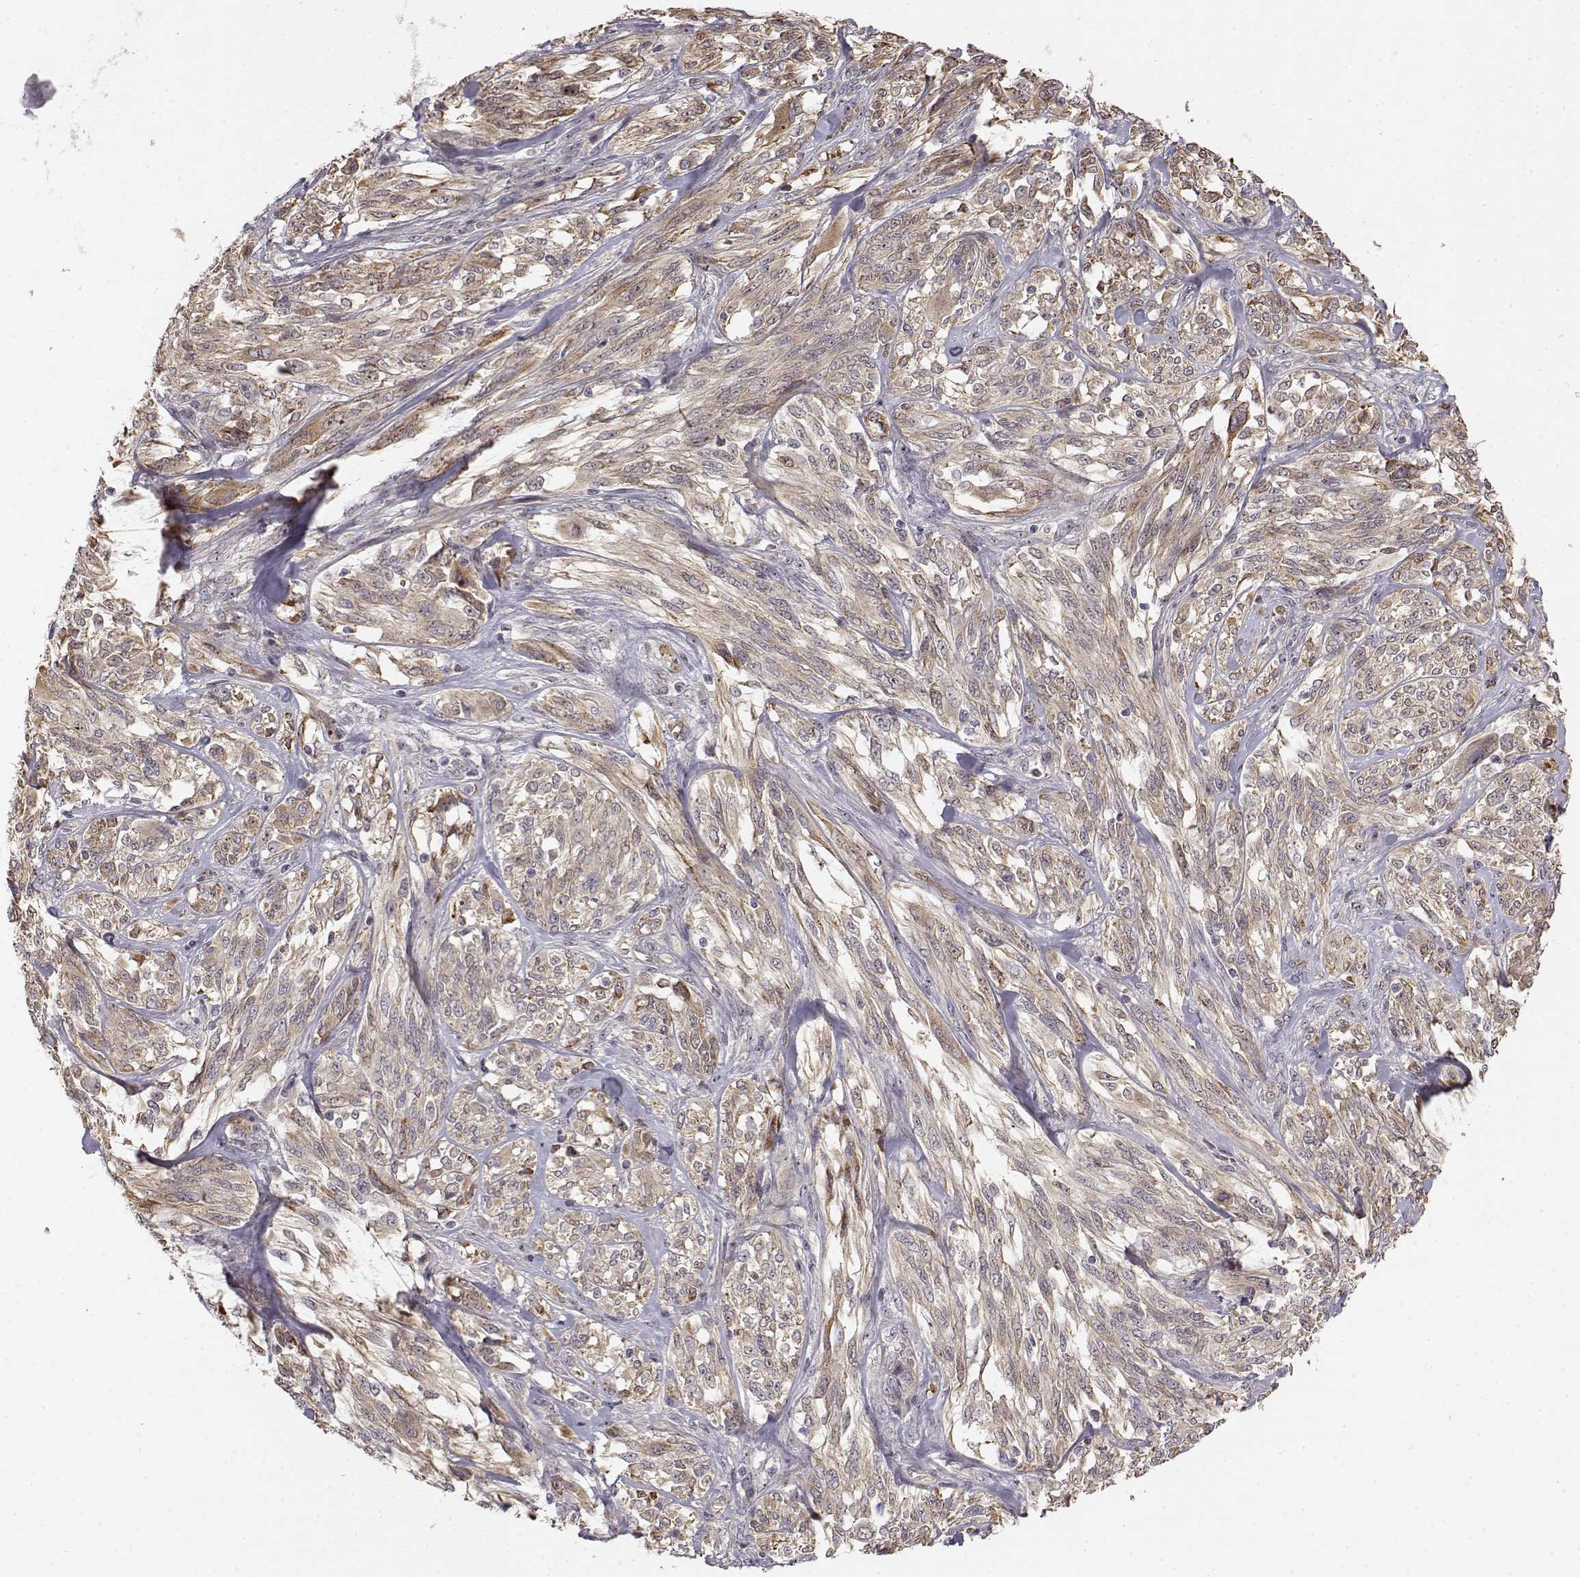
{"staining": {"intensity": "weak", "quantity": ">75%", "location": "cytoplasmic/membranous"}, "tissue": "melanoma", "cell_type": "Tumor cells", "image_type": "cancer", "snomed": [{"axis": "morphology", "description": "Malignant melanoma, NOS"}, {"axis": "topography", "description": "Skin"}], "caption": "Brown immunohistochemical staining in melanoma displays weak cytoplasmic/membranous positivity in approximately >75% of tumor cells.", "gene": "MED12L", "patient": {"sex": "female", "age": 91}}